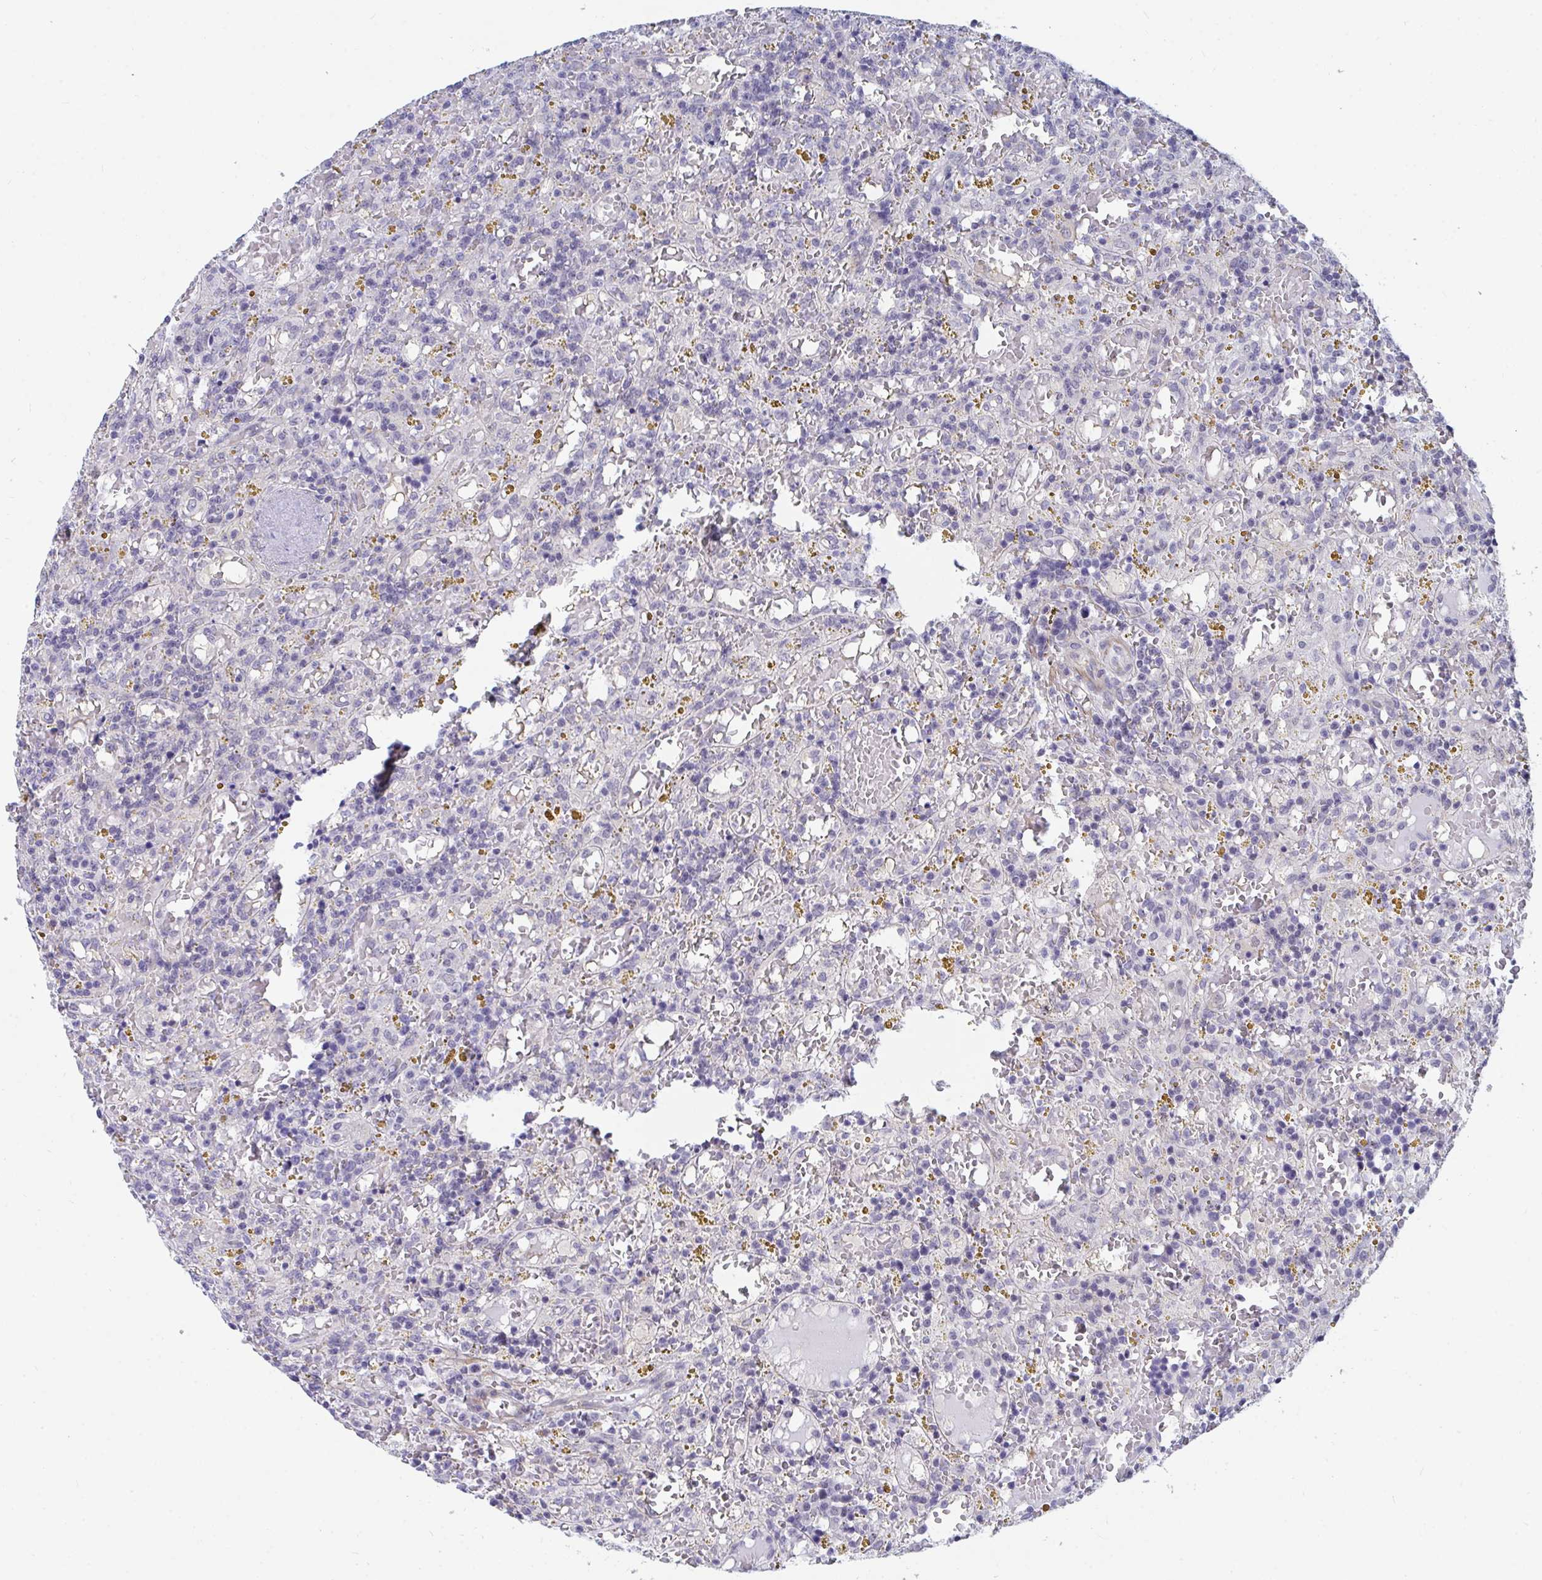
{"staining": {"intensity": "negative", "quantity": "none", "location": "none"}, "tissue": "lymphoma", "cell_type": "Tumor cells", "image_type": "cancer", "snomed": [{"axis": "morphology", "description": "Malignant lymphoma, non-Hodgkin's type, Low grade"}, {"axis": "topography", "description": "Spleen"}], "caption": "High magnification brightfield microscopy of lymphoma stained with DAB (3,3'-diaminobenzidine) (brown) and counterstained with hematoxylin (blue): tumor cells show no significant expression.", "gene": "DAOA", "patient": {"sex": "female", "age": 65}}